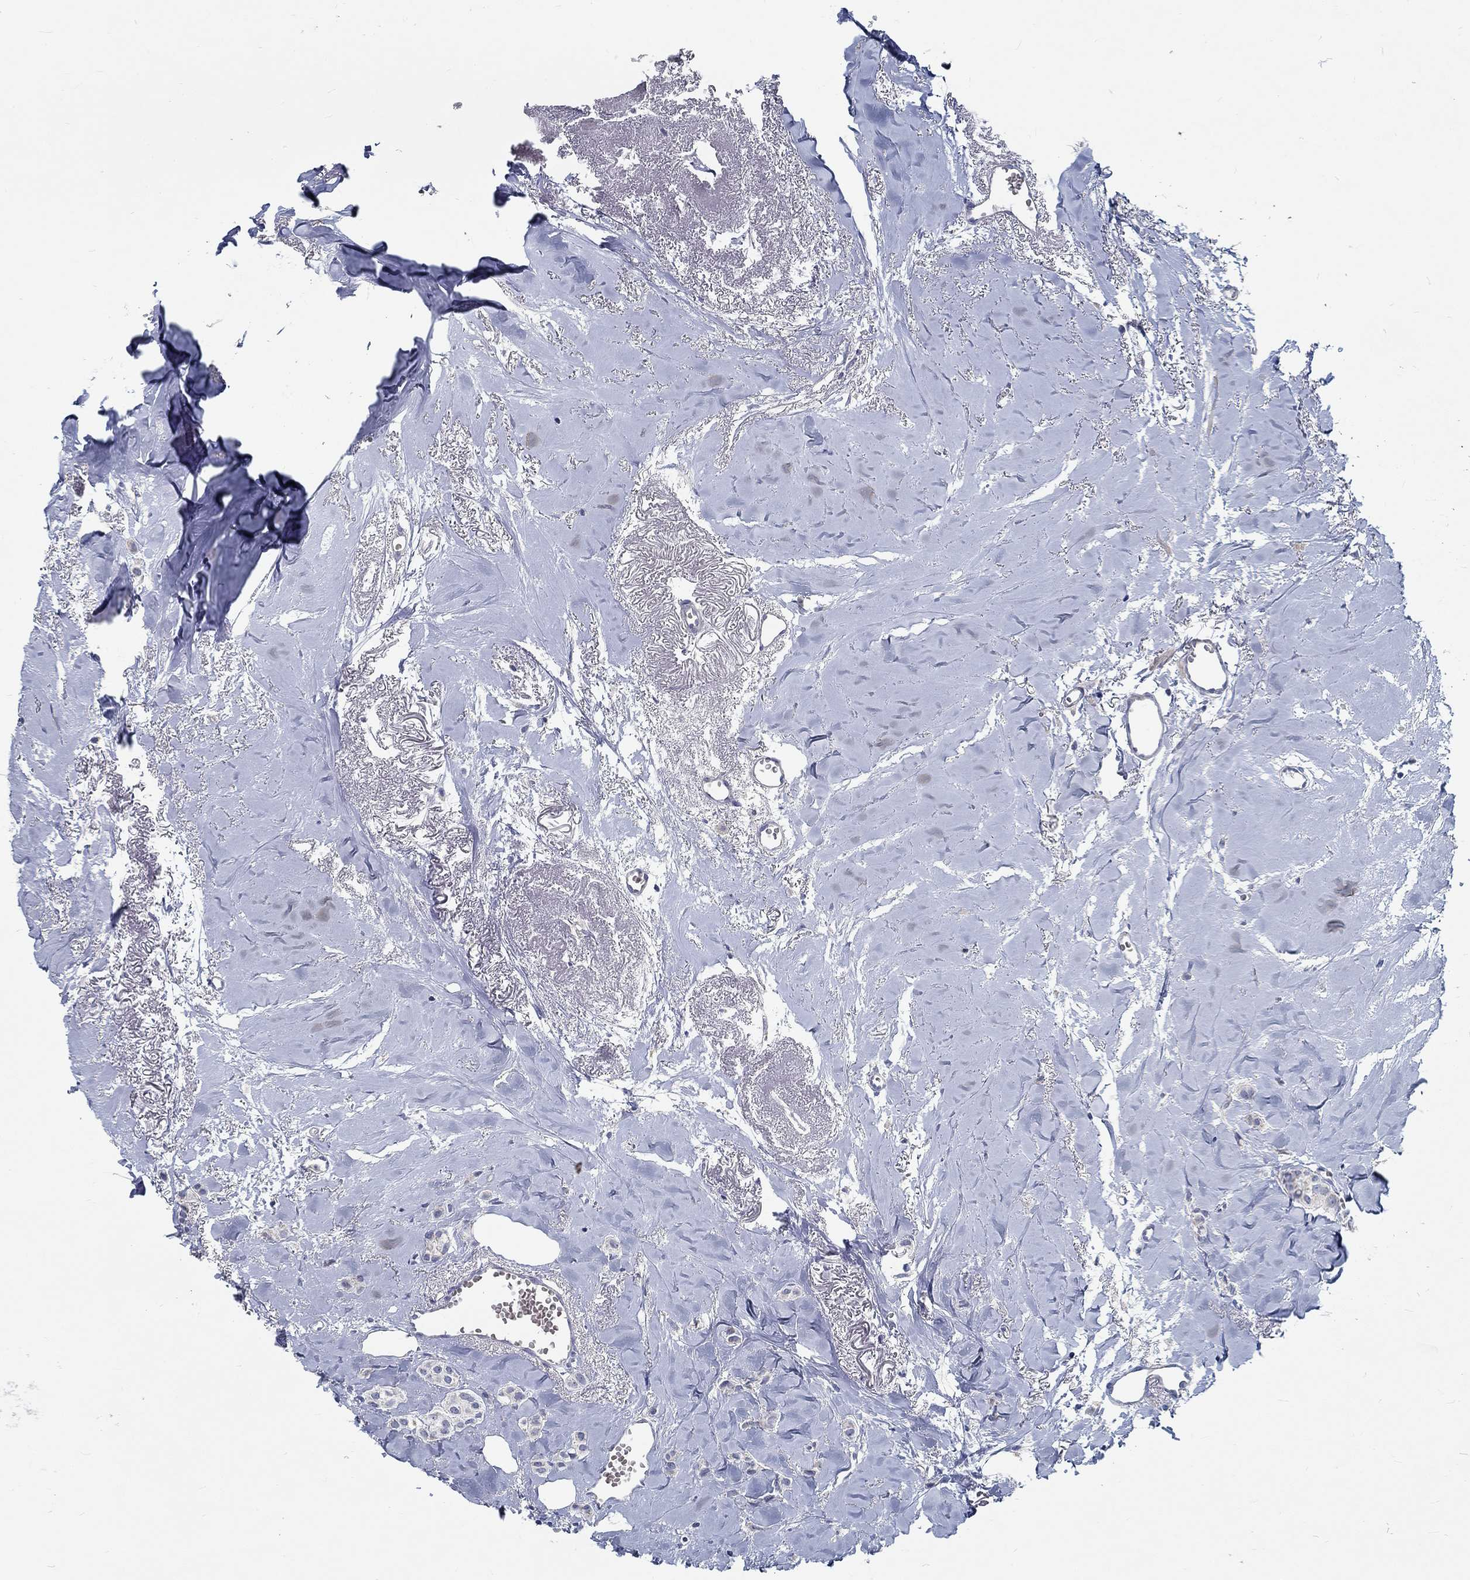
{"staining": {"intensity": "negative", "quantity": "none", "location": "none"}, "tissue": "breast cancer", "cell_type": "Tumor cells", "image_type": "cancer", "snomed": [{"axis": "morphology", "description": "Duct carcinoma"}, {"axis": "topography", "description": "Breast"}], "caption": "Tumor cells are negative for brown protein staining in breast cancer.", "gene": "MYBPC1", "patient": {"sex": "female", "age": 85}}